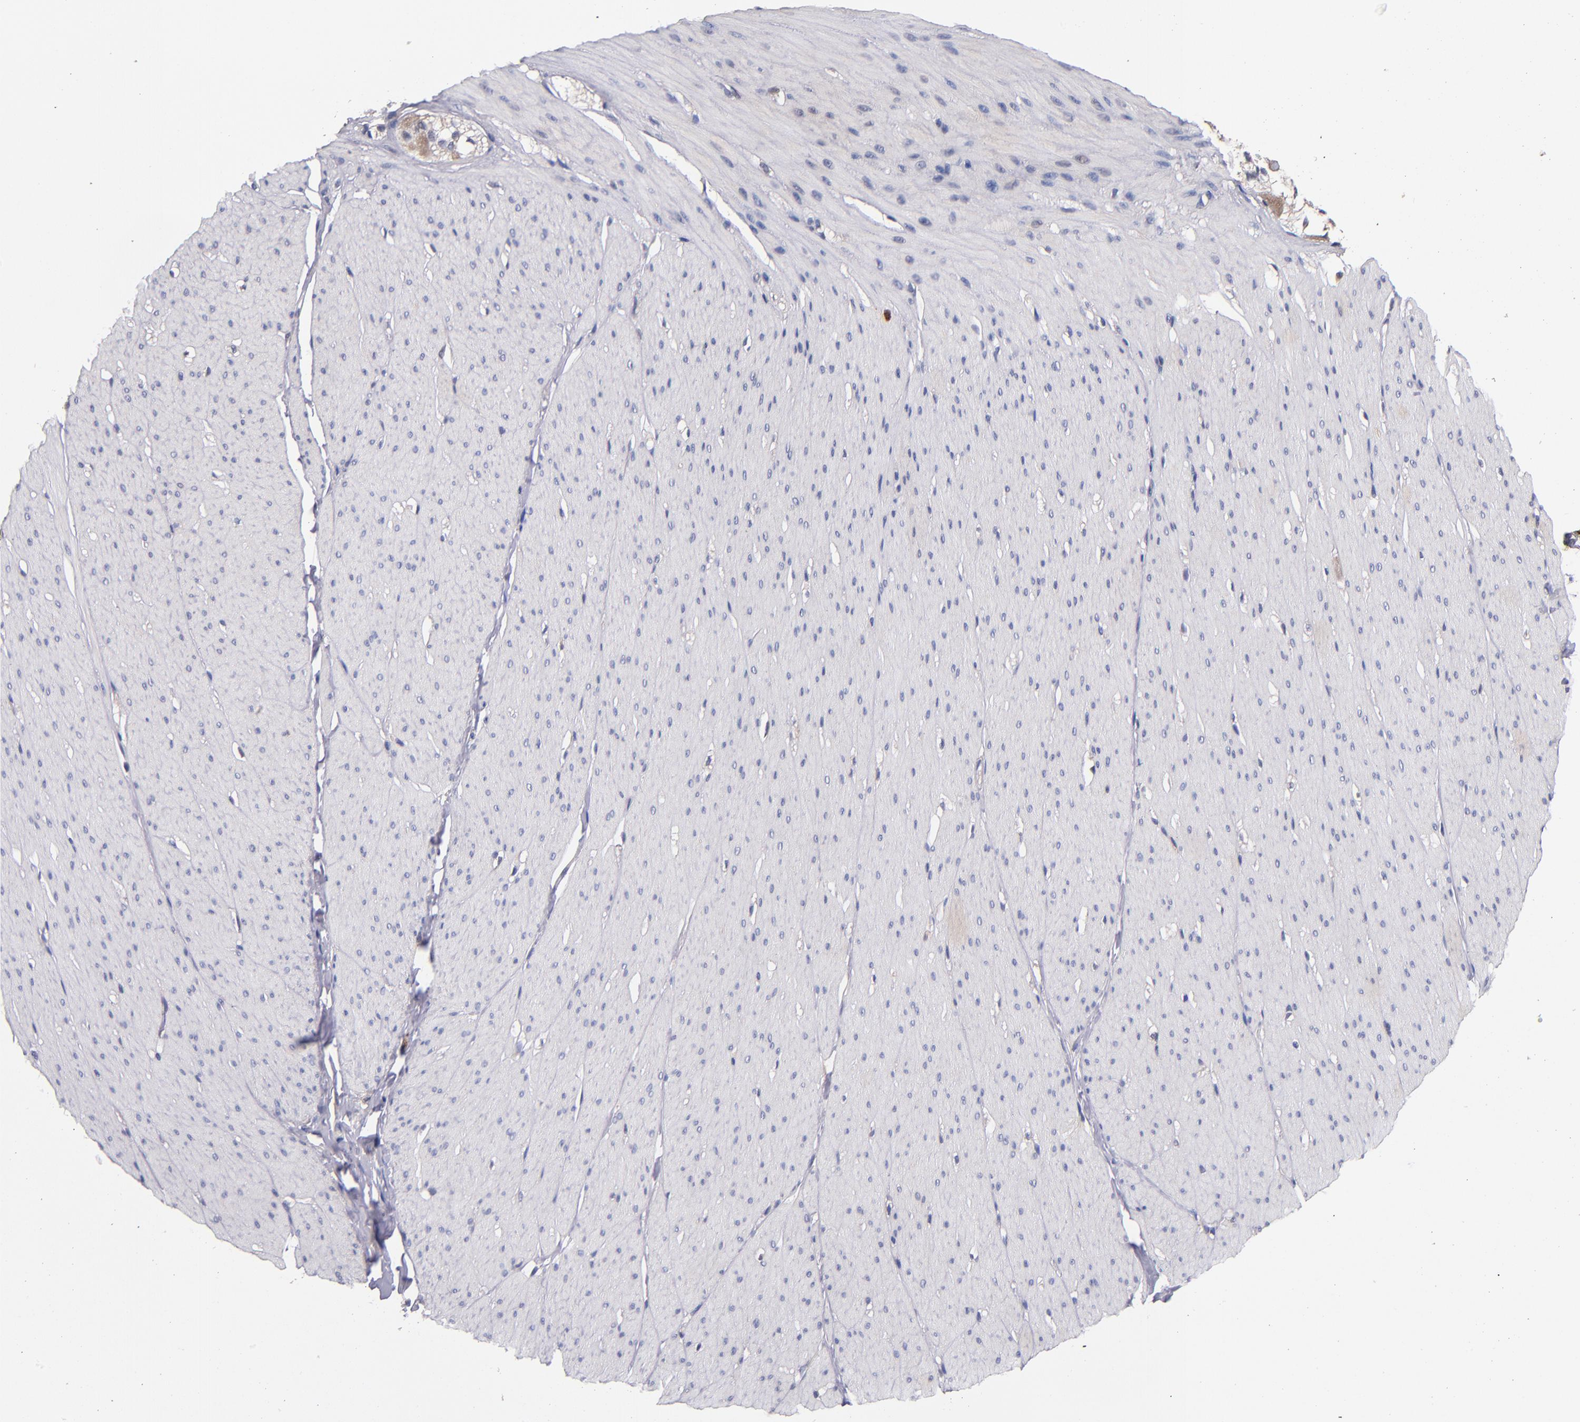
{"staining": {"intensity": "negative", "quantity": "none", "location": "none"}, "tissue": "smooth muscle", "cell_type": "Smooth muscle cells", "image_type": "normal", "snomed": [{"axis": "morphology", "description": "Normal tissue, NOS"}, {"axis": "topography", "description": "Smooth muscle"}, {"axis": "topography", "description": "Colon"}], "caption": "High magnification brightfield microscopy of normal smooth muscle stained with DAB (brown) and counterstained with hematoxylin (blue): smooth muscle cells show no significant expression. Nuclei are stained in blue.", "gene": "TTLL12", "patient": {"sex": "male", "age": 67}}